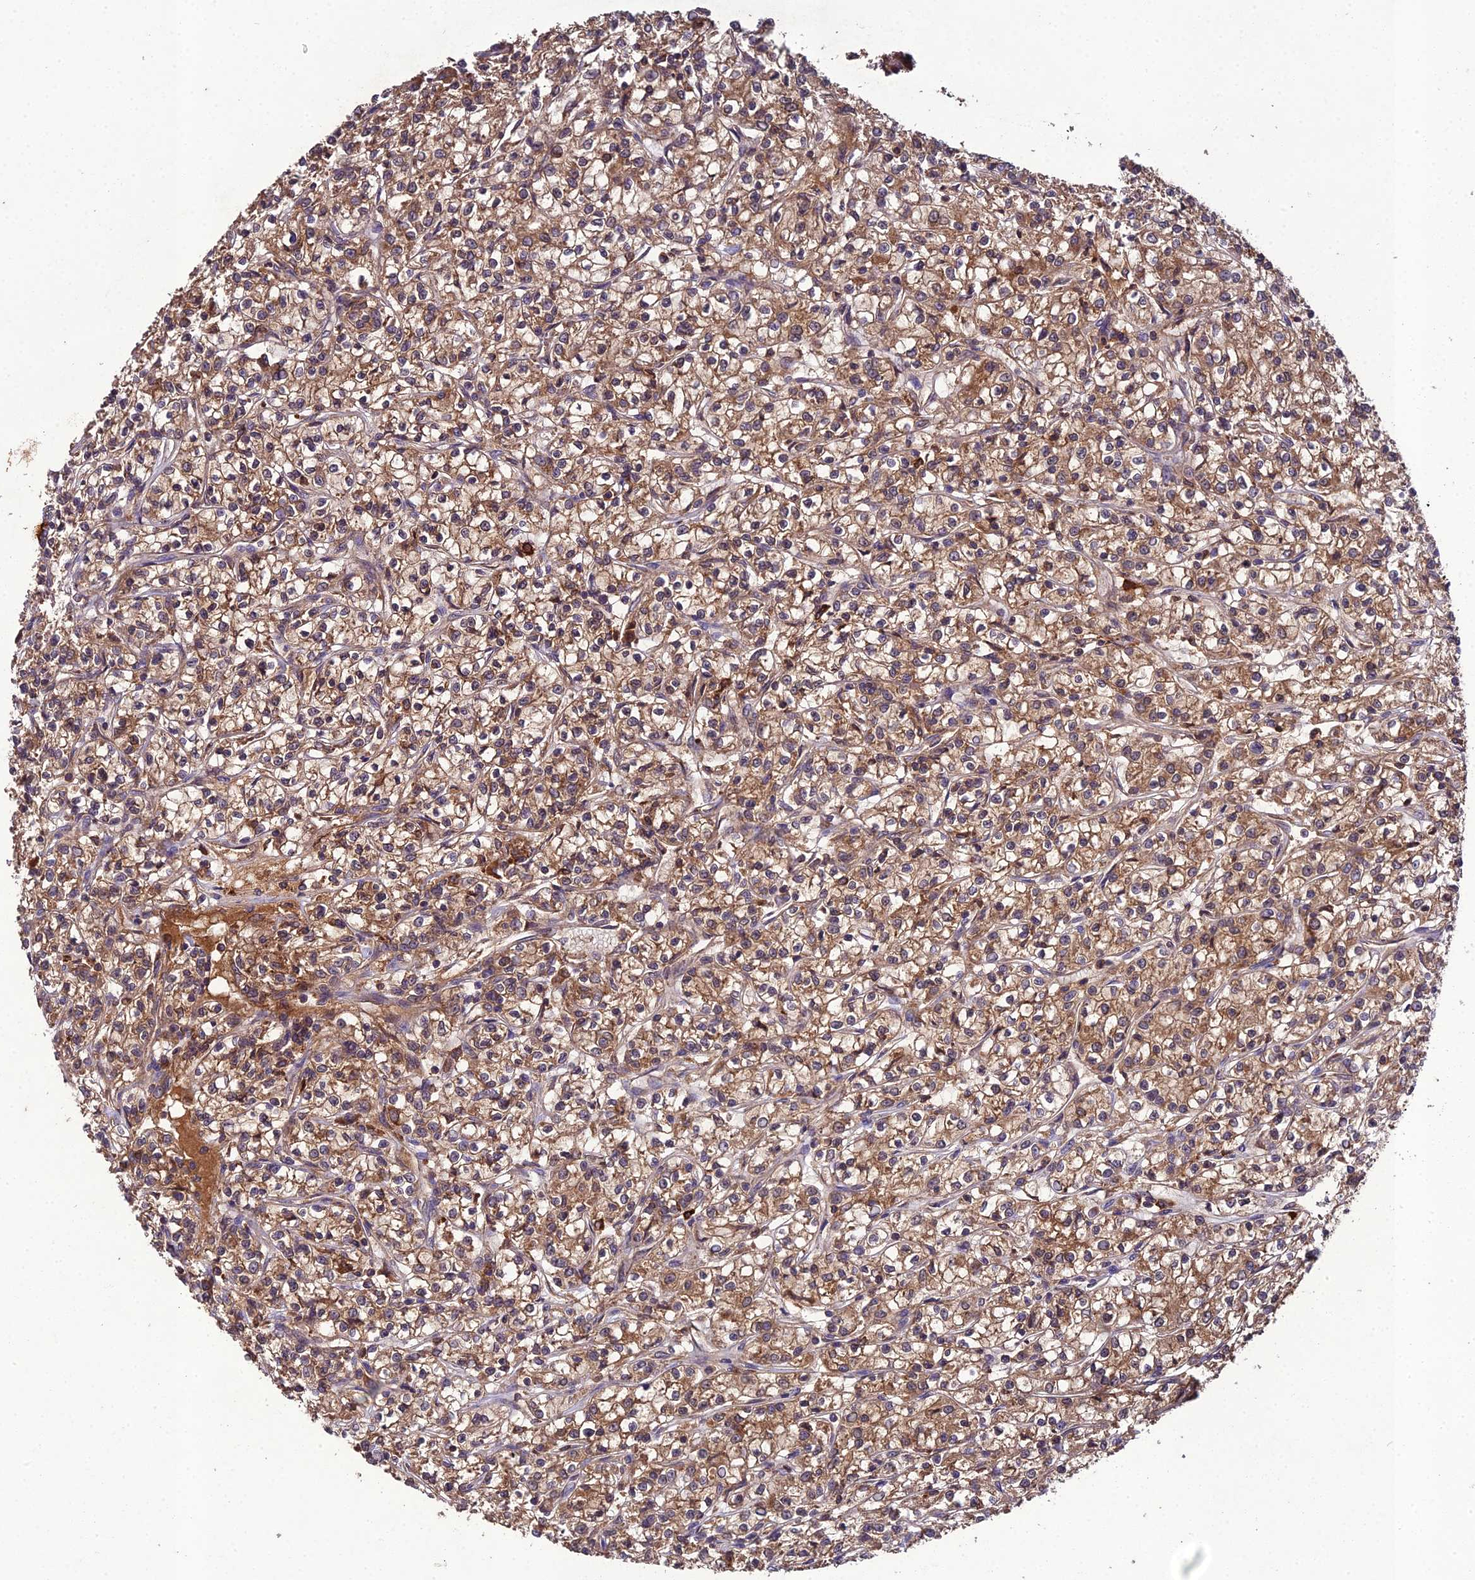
{"staining": {"intensity": "moderate", "quantity": ">75%", "location": "cytoplasmic/membranous"}, "tissue": "renal cancer", "cell_type": "Tumor cells", "image_type": "cancer", "snomed": [{"axis": "morphology", "description": "Adenocarcinoma, NOS"}, {"axis": "topography", "description": "Kidney"}], "caption": "Renal adenocarcinoma was stained to show a protein in brown. There is medium levels of moderate cytoplasmic/membranous expression in about >75% of tumor cells. (brown staining indicates protein expression, while blue staining denotes nuclei).", "gene": "TMEM258", "patient": {"sex": "female", "age": 59}}